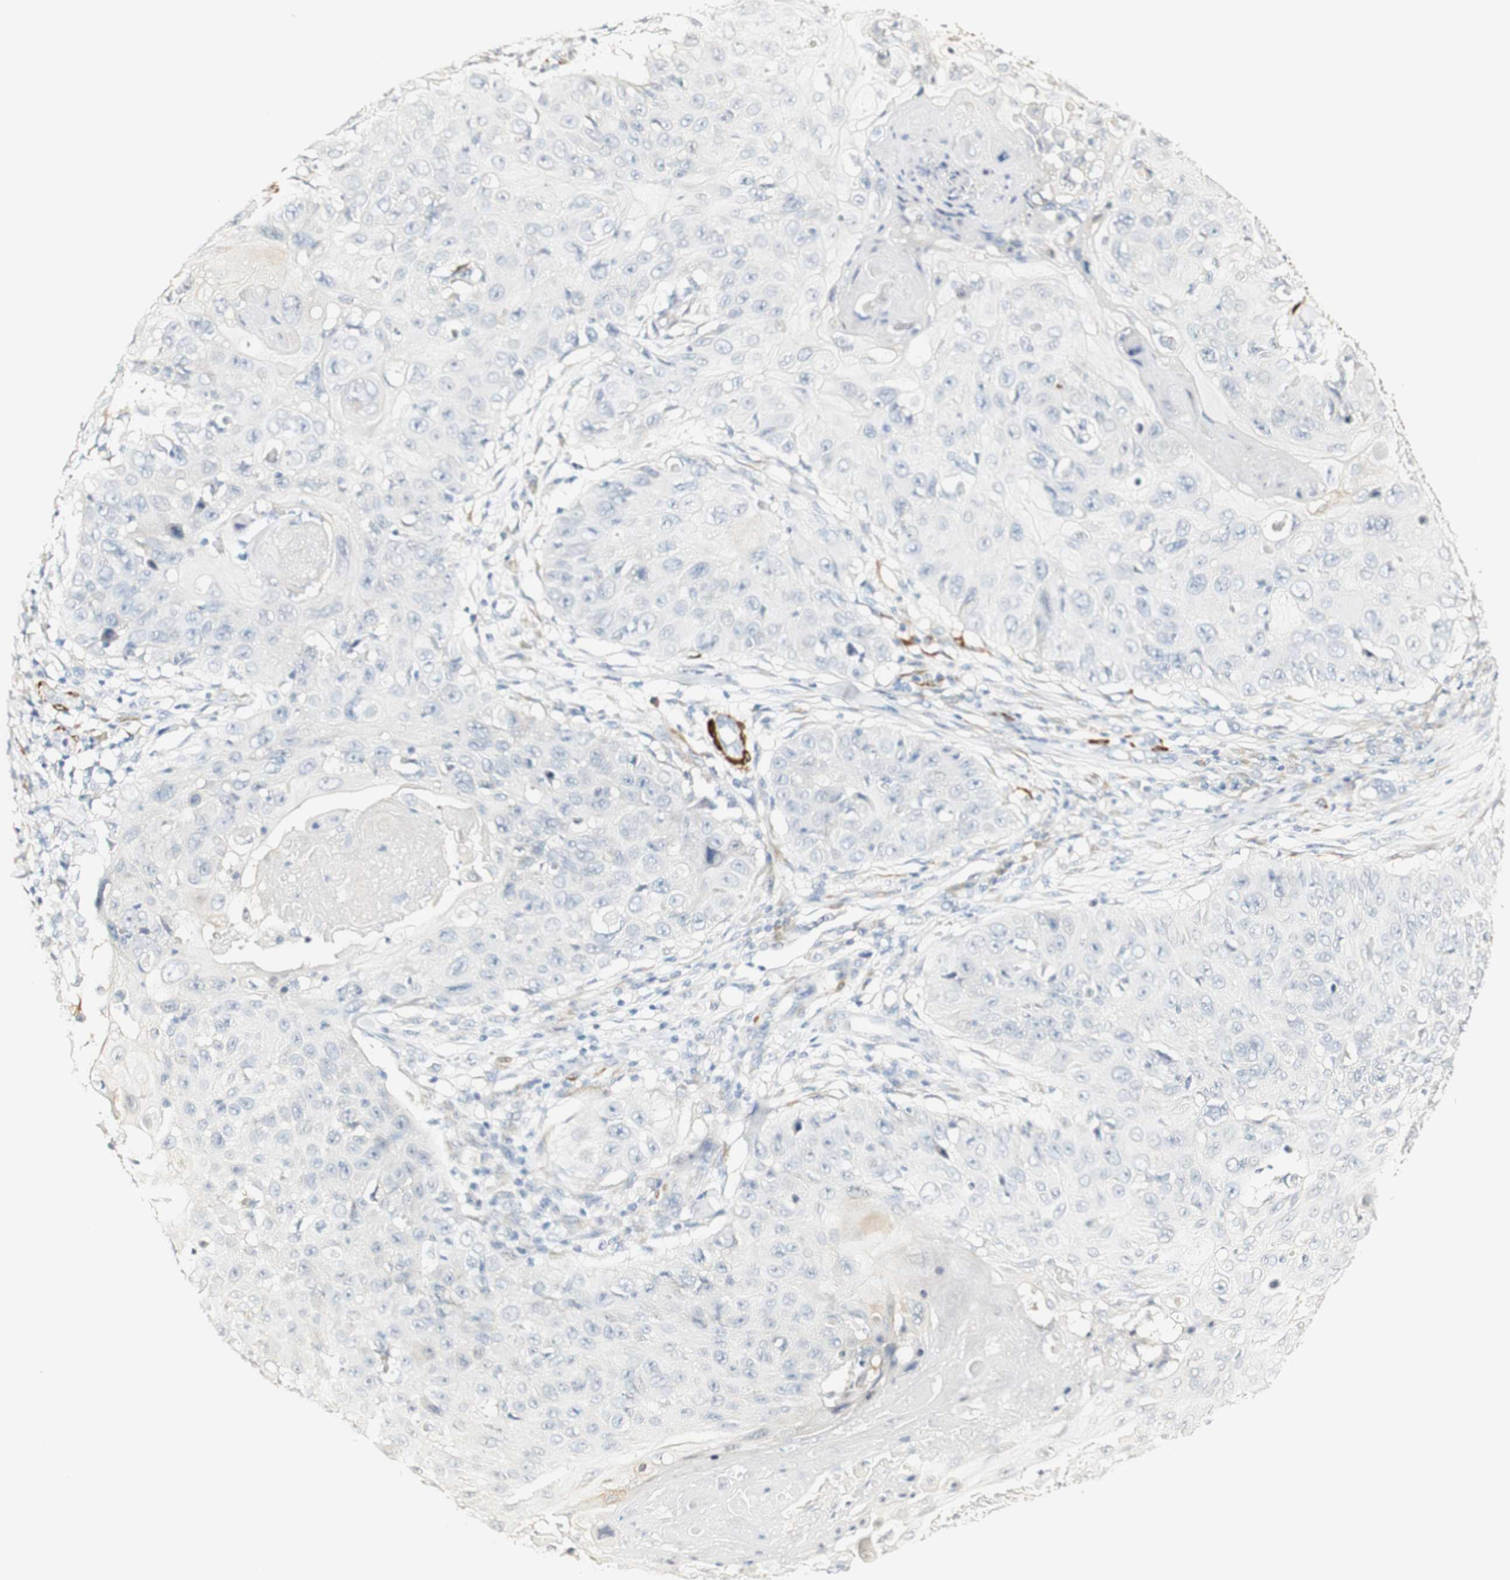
{"staining": {"intensity": "negative", "quantity": "none", "location": "none"}, "tissue": "skin cancer", "cell_type": "Tumor cells", "image_type": "cancer", "snomed": [{"axis": "morphology", "description": "Squamous cell carcinoma, NOS"}, {"axis": "topography", "description": "Skin"}], "caption": "There is no significant staining in tumor cells of skin cancer. Nuclei are stained in blue.", "gene": "FMO3", "patient": {"sex": "male", "age": 86}}